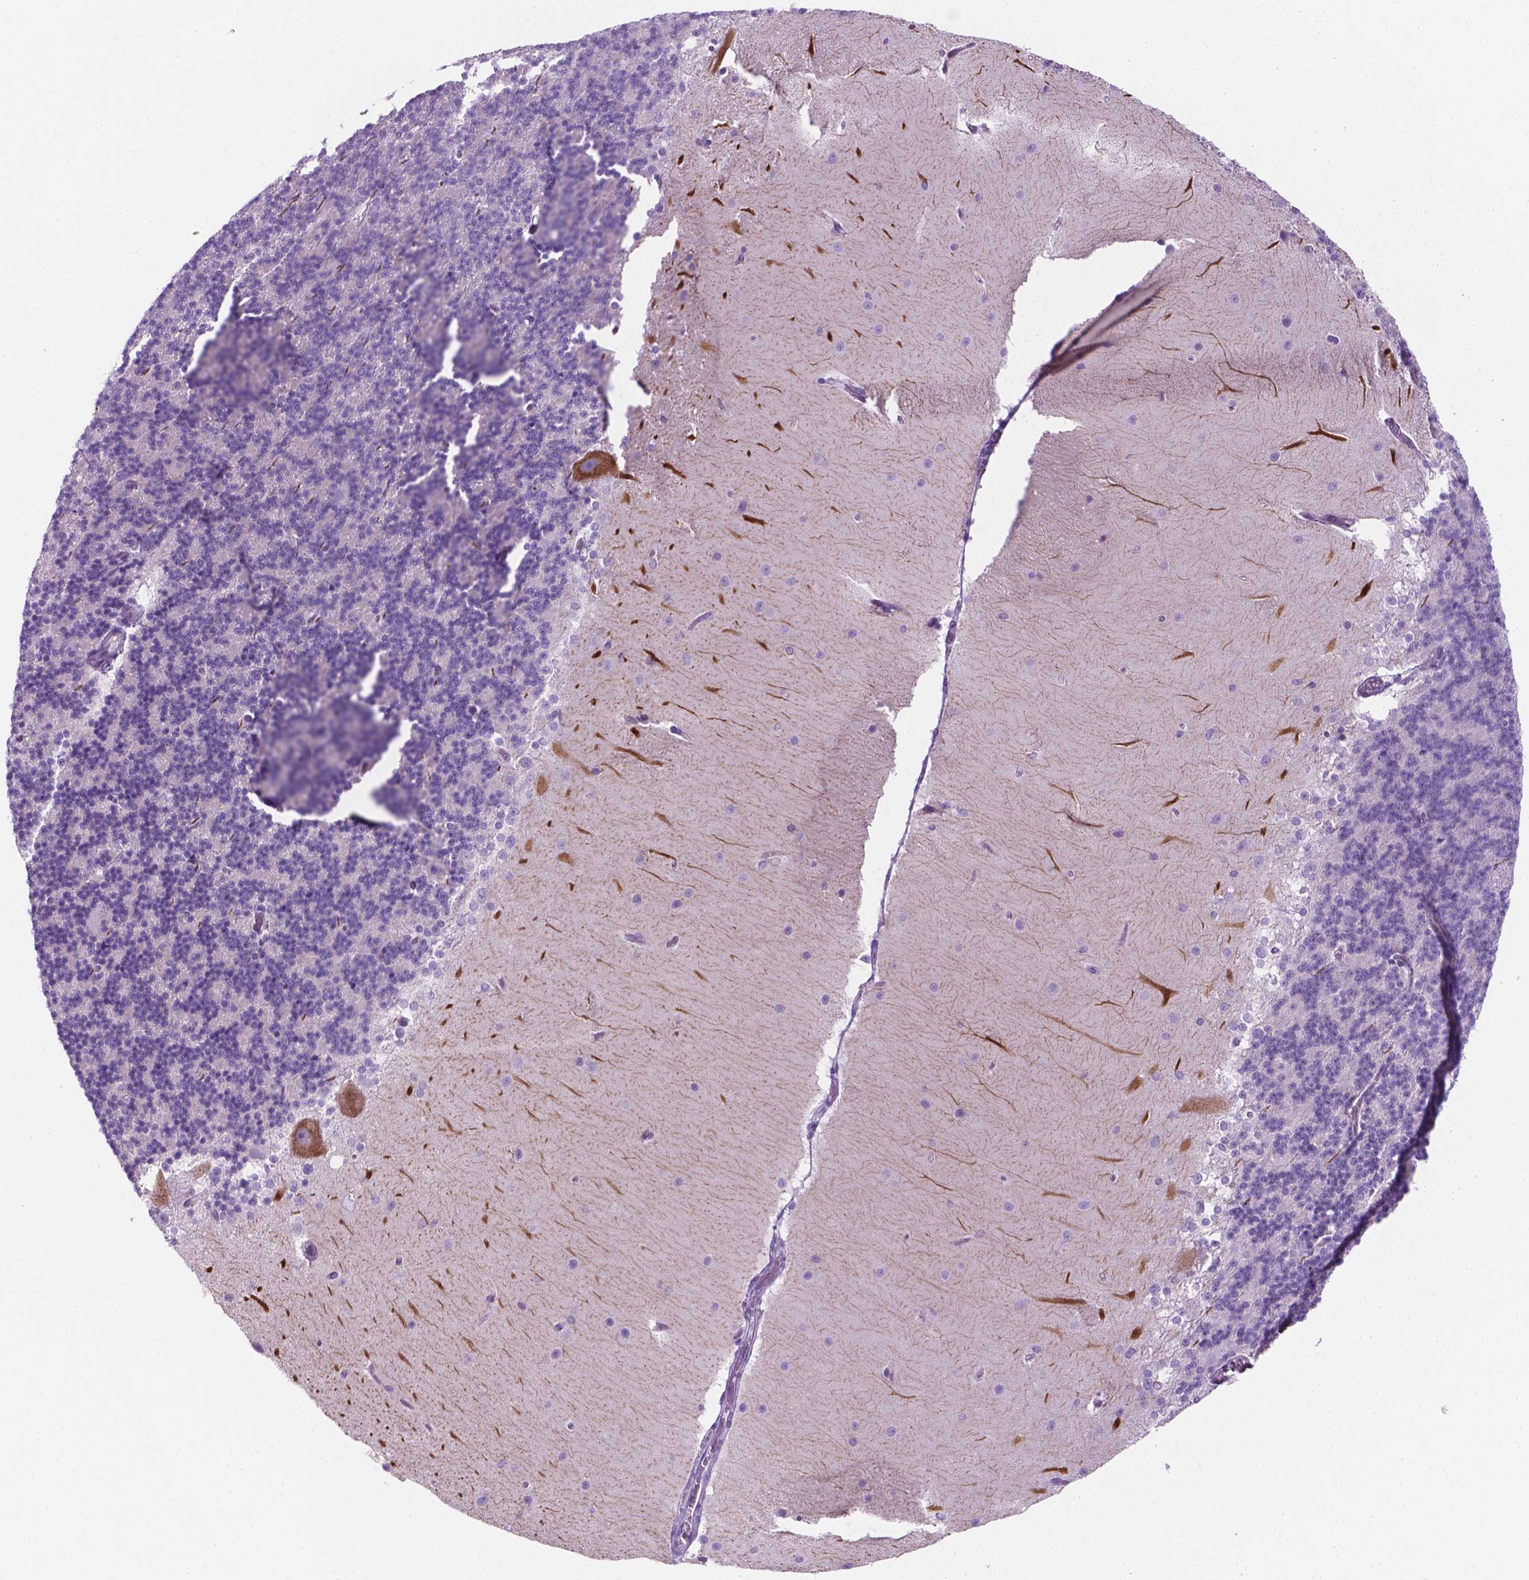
{"staining": {"intensity": "negative", "quantity": "none", "location": "none"}, "tissue": "cerebellum", "cell_type": "Cells in granular layer", "image_type": "normal", "snomed": [{"axis": "morphology", "description": "Normal tissue, NOS"}, {"axis": "topography", "description": "Cerebellum"}], "caption": "A high-resolution photomicrograph shows IHC staining of benign cerebellum, which displays no significant staining in cells in granular layer. The staining was performed using DAB (3,3'-diaminobenzidine) to visualize the protein expression in brown, while the nuclei were stained in blue with hematoxylin (Magnification: 20x).", "gene": "GRIN2B", "patient": {"sex": "female", "age": 19}}